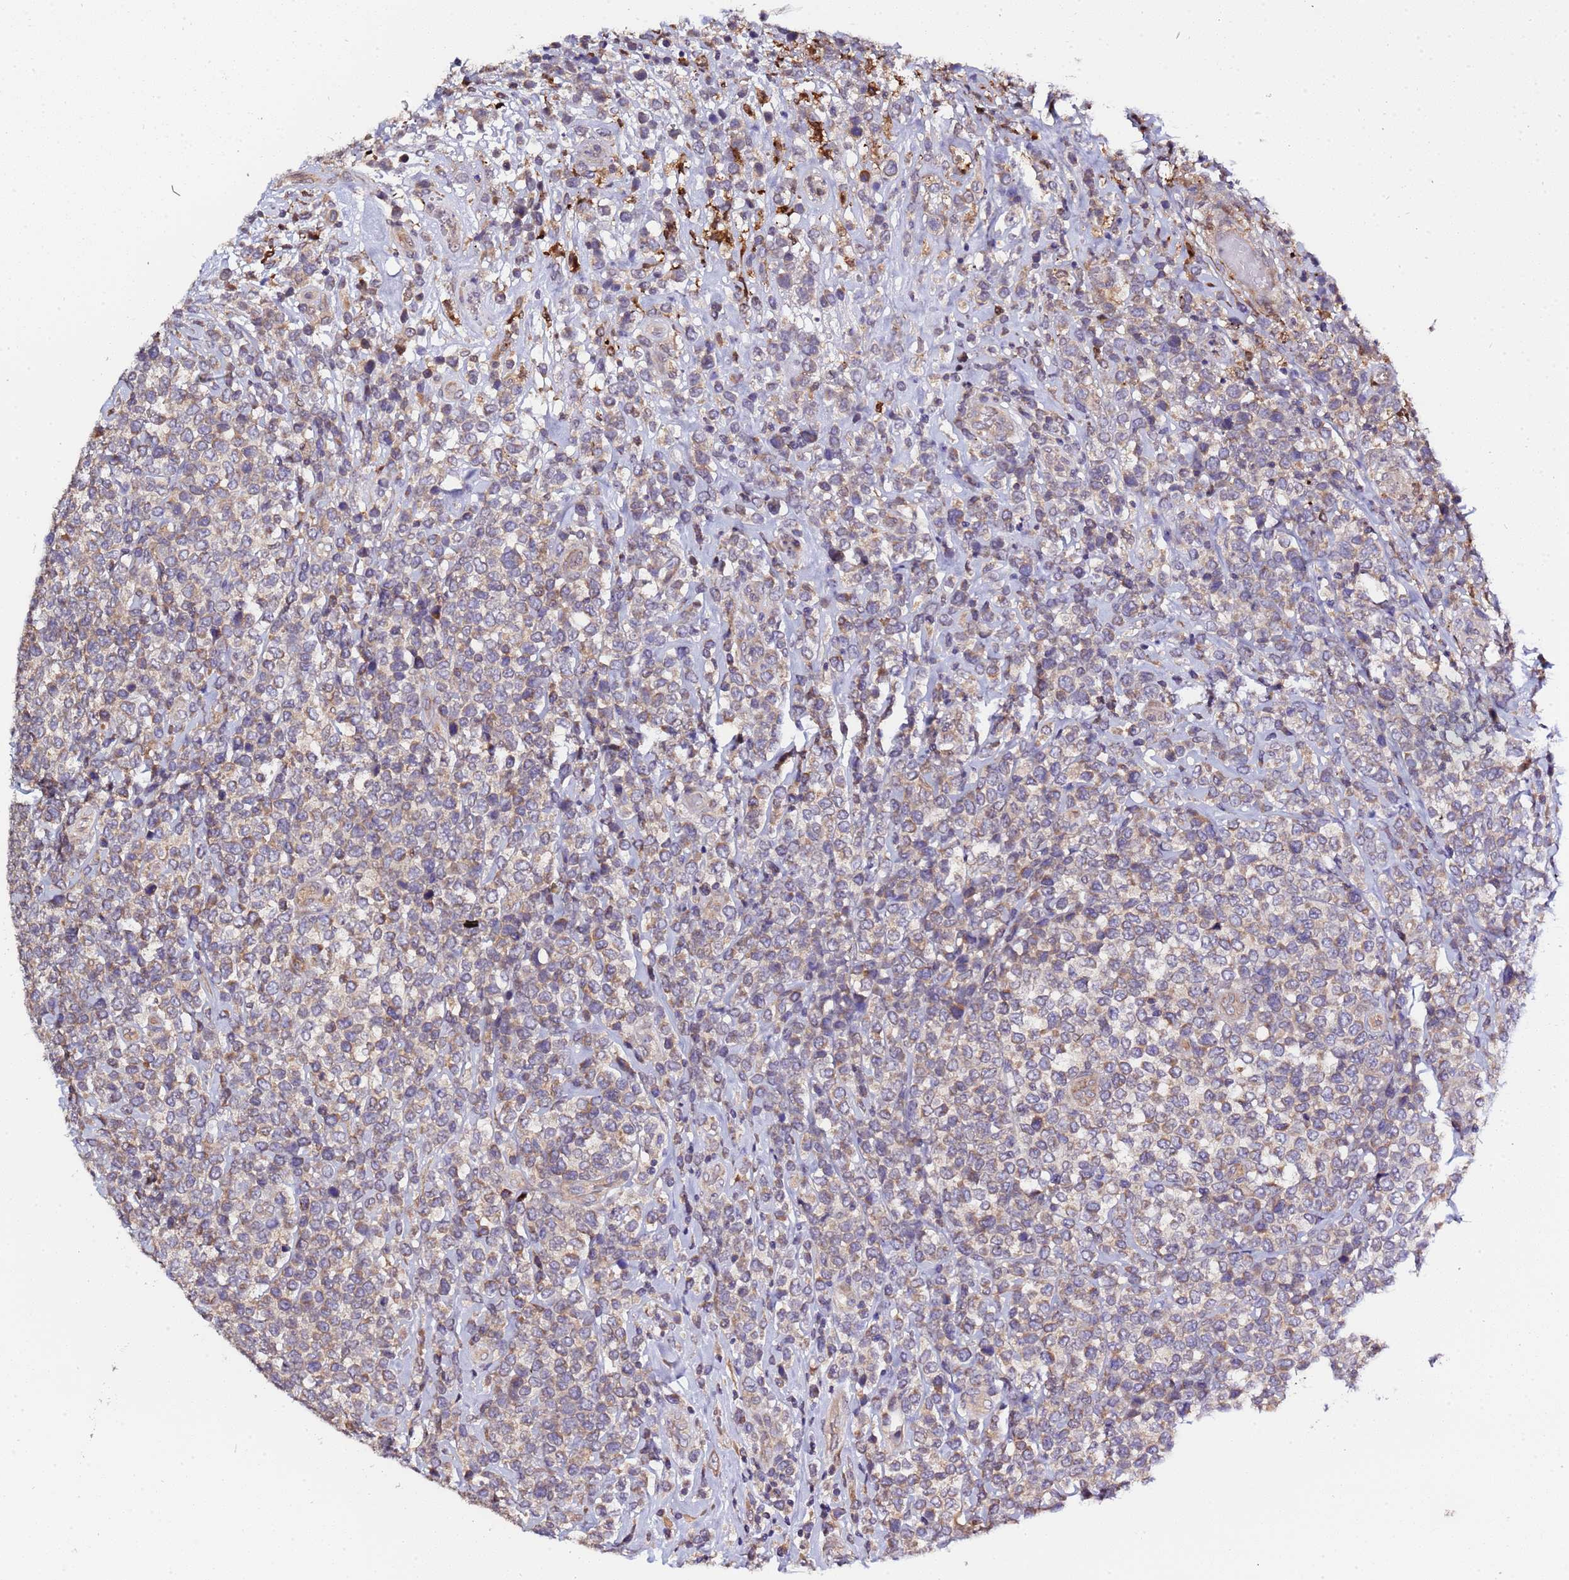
{"staining": {"intensity": "weak", "quantity": "25%-75%", "location": "cytoplasmic/membranous"}, "tissue": "lymphoma", "cell_type": "Tumor cells", "image_type": "cancer", "snomed": [{"axis": "morphology", "description": "Malignant lymphoma, non-Hodgkin's type, High grade"}, {"axis": "topography", "description": "Soft tissue"}], "caption": "IHC histopathology image of lymphoma stained for a protein (brown), which reveals low levels of weak cytoplasmic/membranous staining in about 25%-75% of tumor cells.", "gene": "ELMOD2", "patient": {"sex": "female", "age": 56}}